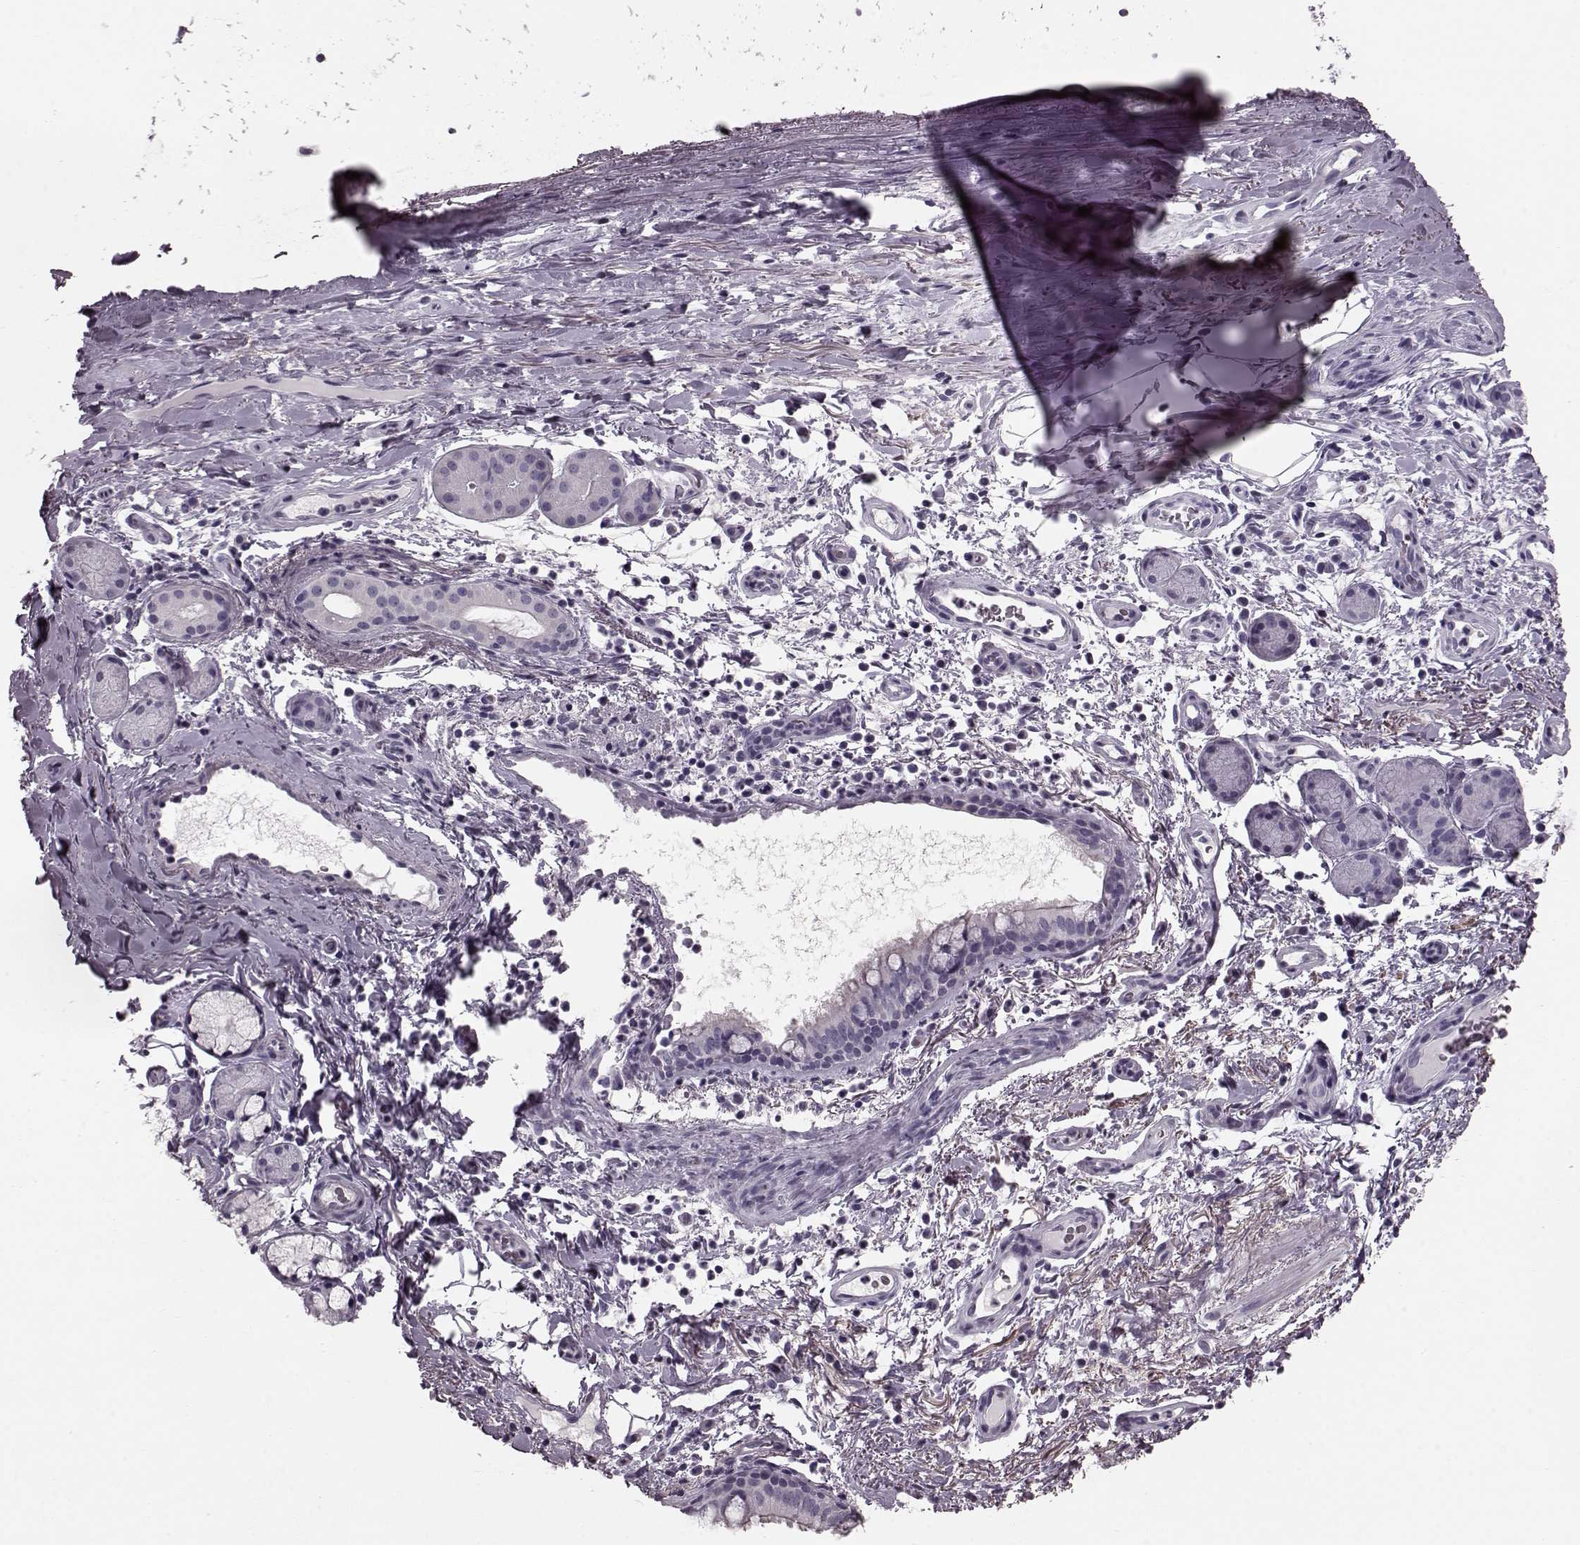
{"staining": {"intensity": "negative", "quantity": "none", "location": "none"}, "tissue": "bronchus", "cell_type": "Respiratory epithelial cells", "image_type": "normal", "snomed": [{"axis": "morphology", "description": "Normal tissue, NOS"}, {"axis": "topography", "description": "Bronchus"}], "caption": "DAB (3,3'-diaminobenzidine) immunohistochemical staining of normal human bronchus reveals no significant expression in respiratory epithelial cells.", "gene": "CST7", "patient": {"sex": "female", "age": 64}}